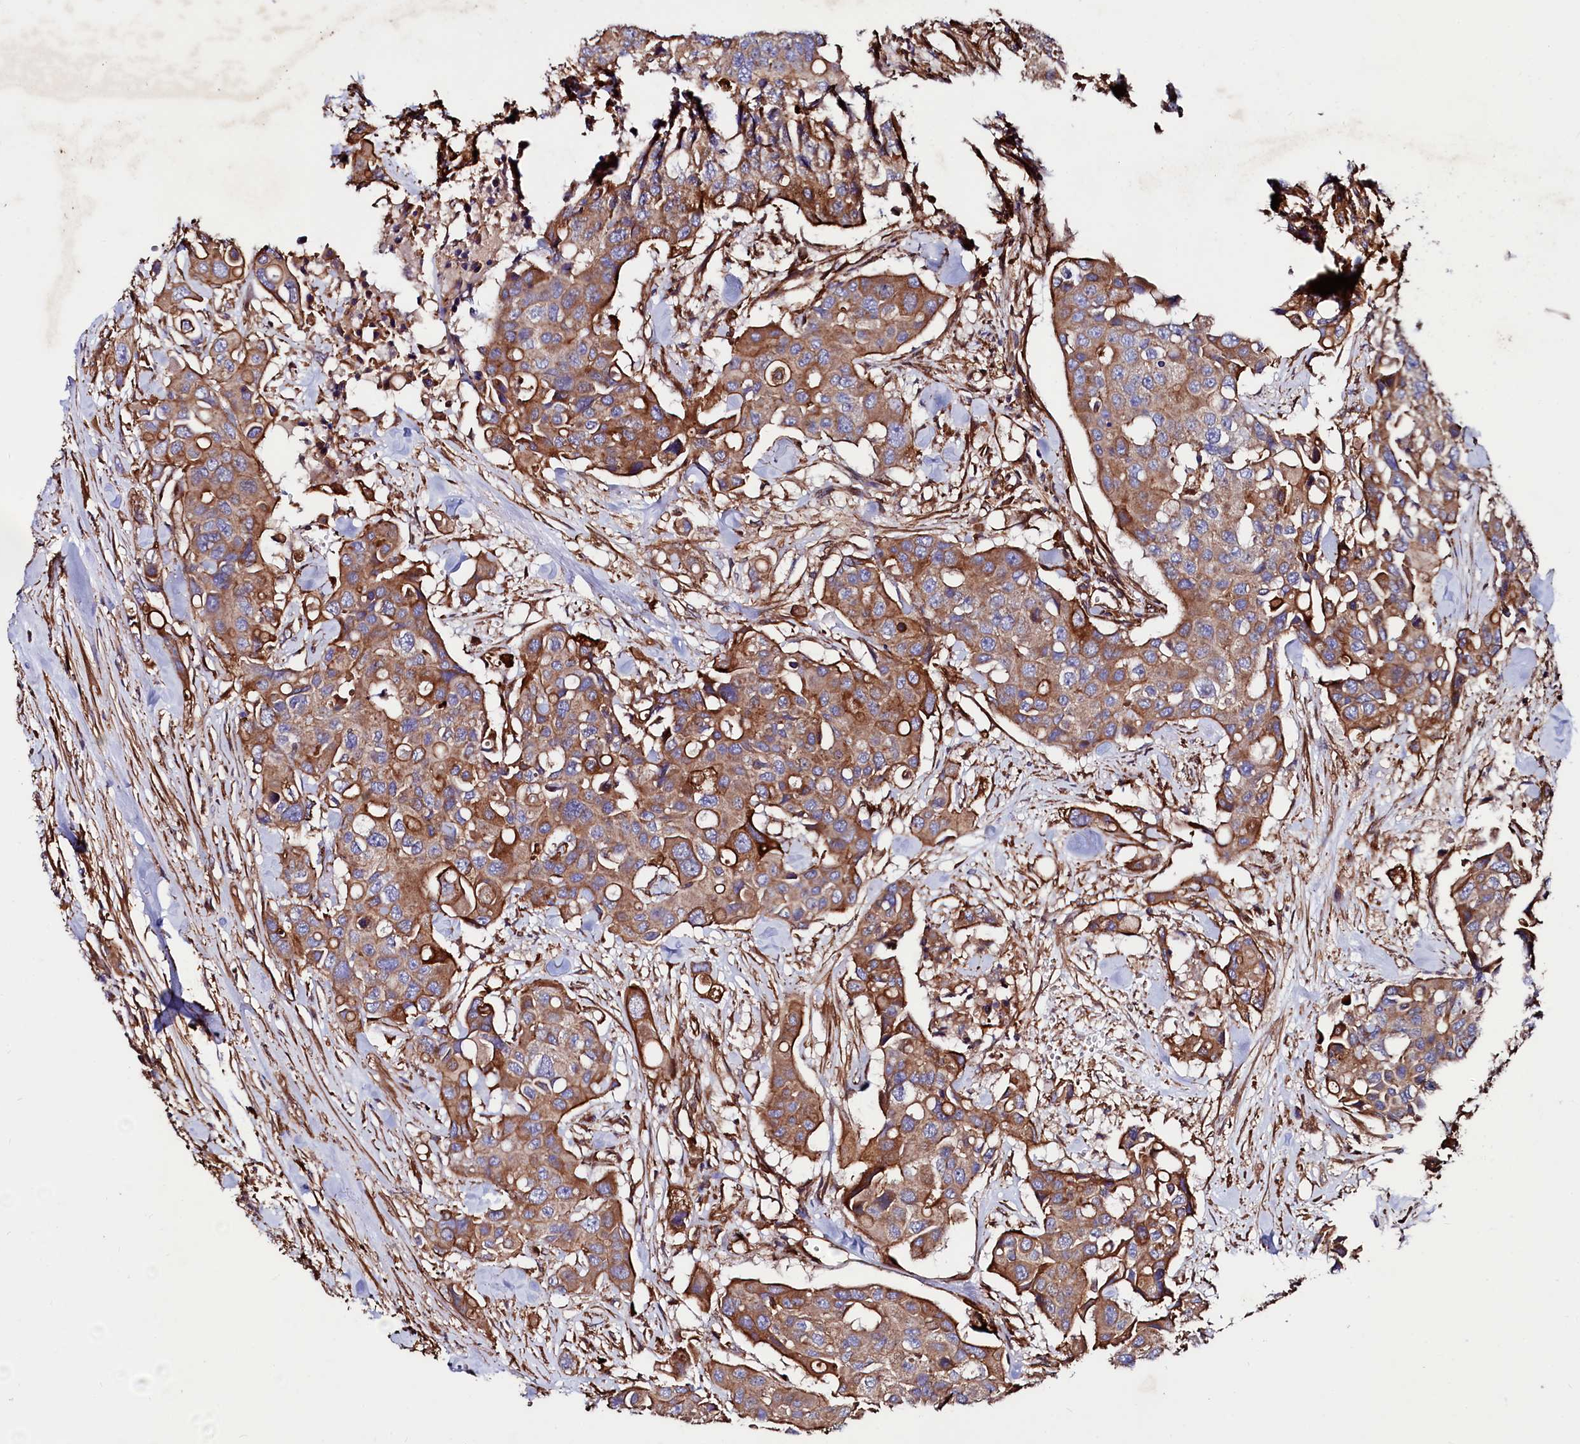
{"staining": {"intensity": "moderate", "quantity": ">75%", "location": "cytoplasmic/membranous"}, "tissue": "colorectal cancer", "cell_type": "Tumor cells", "image_type": "cancer", "snomed": [{"axis": "morphology", "description": "Adenocarcinoma, NOS"}, {"axis": "topography", "description": "Colon"}], "caption": "Immunohistochemical staining of colorectal cancer (adenocarcinoma) shows medium levels of moderate cytoplasmic/membranous expression in about >75% of tumor cells.", "gene": "STAMBPL1", "patient": {"sex": "male", "age": 77}}